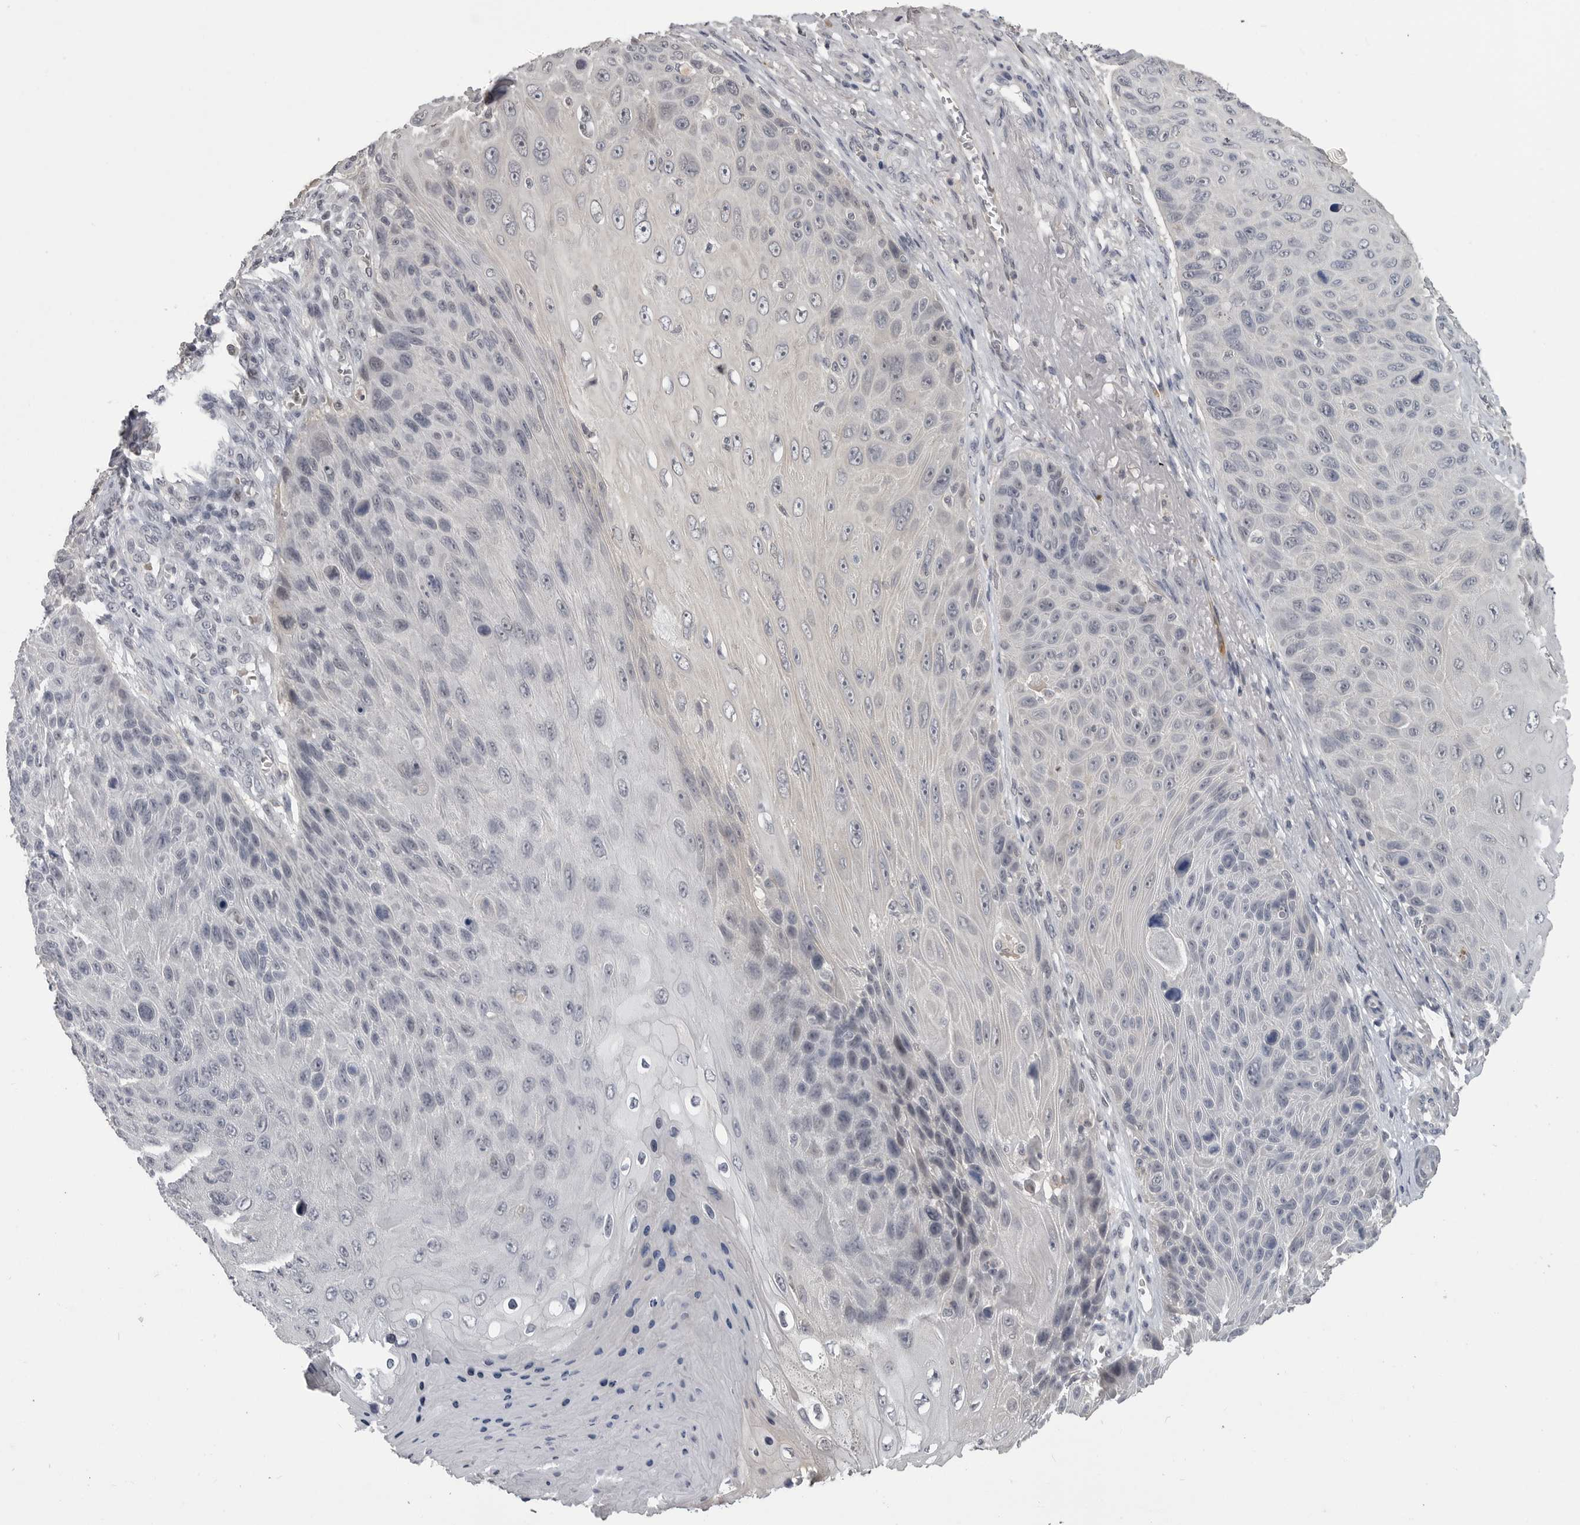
{"staining": {"intensity": "negative", "quantity": "none", "location": "none"}, "tissue": "skin cancer", "cell_type": "Tumor cells", "image_type": "cancer", "snomed": [{"axis": "morphology", "description": "Squamous cell carcinoma, NOS"}, {"axis": "topography", "description": "Skin"}], "caption": "DAB immunohistochemical staining of human squamous cell carcinoma (skin) demonstrates no significant expression in tumor cells.", "gene": "PLEKHF1", "patient": {"sex": "female", "age": 88}}